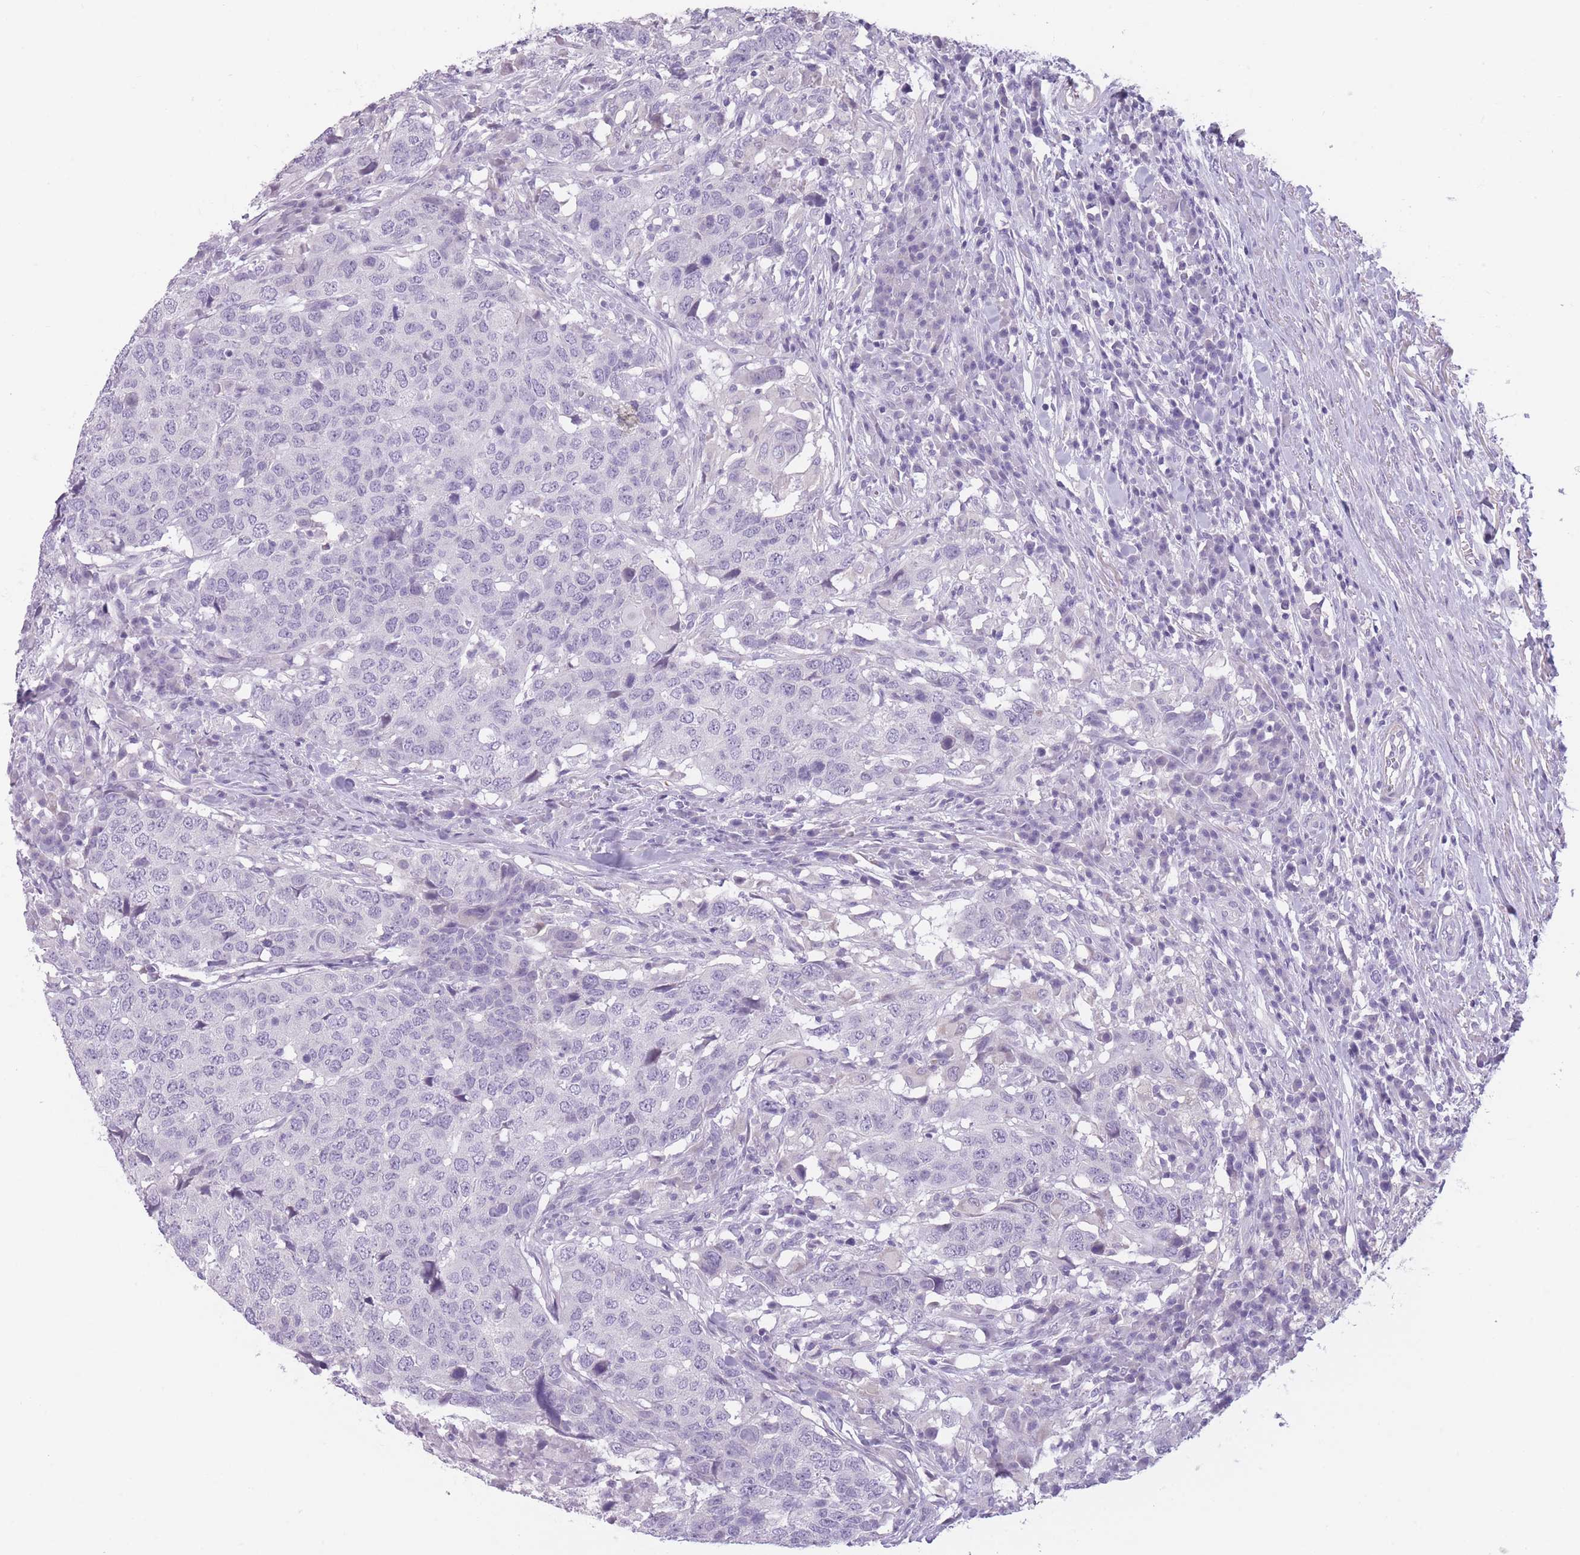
{"staining": {"intensity": "negative", "quantity": "none", "location": "none"}, "tissue": "head and neck cancer", "cell_type": "Tumor cells", "image_type": "cancer", "snomed": [{"axis": "morphology", "description": "Normal tissue, NOS"}, {"axis": "morphology", "description": "Squamous cell carcinoma, NOS"}, {"axis": "topography", "description": "Skeletal muscle"}, {"axis": "topography", "description": "Vascular tissue"}, {"axis": "topography", "description": "Peripheral nerve tissue"}, {"axis": "topography", "description": "Head-Neck"}], "caption": "This is a micrograph of immunohistochemistry staining of squamous cell carcinoma (head and neck), which shows no staining in tumor cells.", "gene": "TMEM236", "patient": {"sex": "male", "age": 66}}